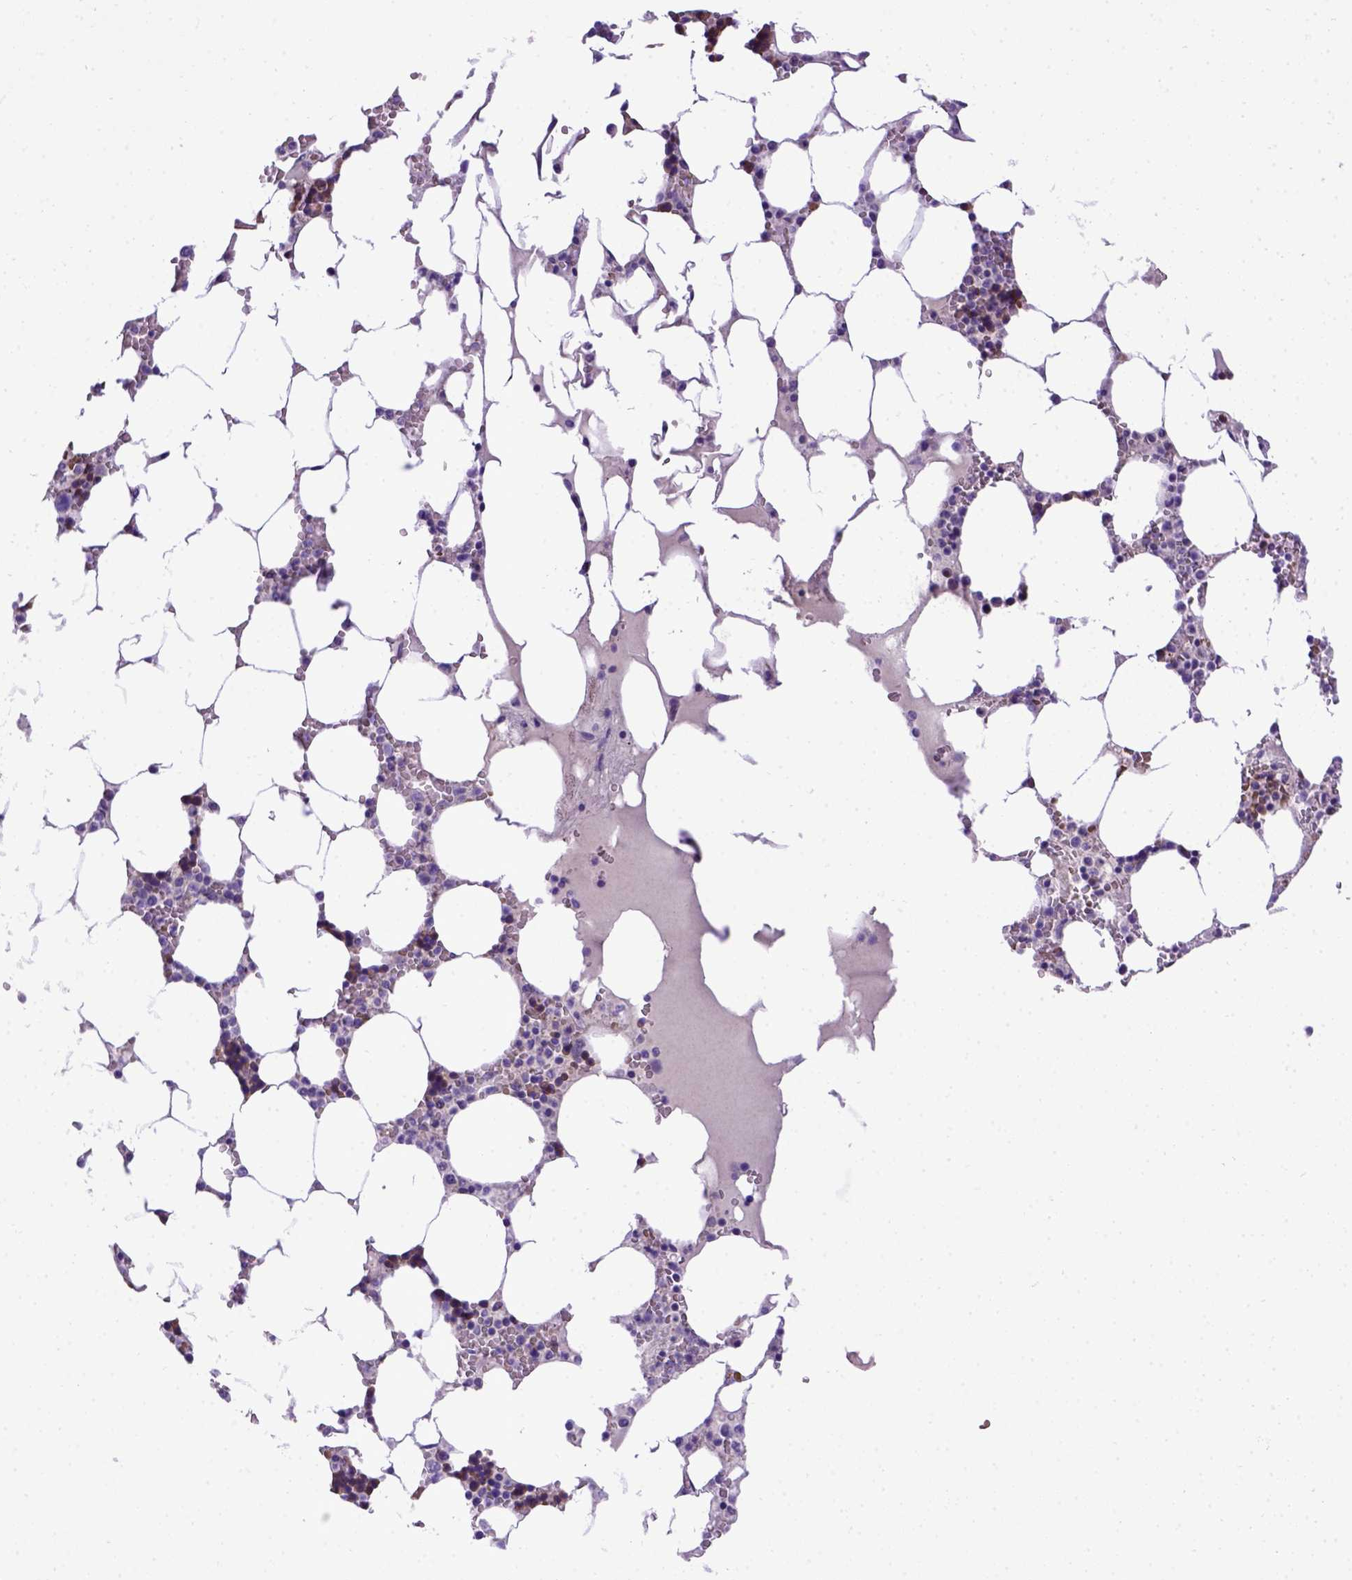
{"staining": {"intensity": "strong", "quantity": "<25%", "location": "cytoplasmic/membranous"}, "tissue": "bone marrow", "cell_type": "Hematopoietic cells", "image_type": "normal", "snomed": [{"axis": "morphology", "description": "Normal tissue, NOS"}, {"axis": "topography", "description": "Bone marrow"}], "caption": "About <25% of hematopoietic cells in unremarkable human bone marrow show strong cytoplasmic/membranous protein positivity as visualized by brown immunohistochemical staining.", "gene": "ADAM12", "patient": {"sex": "male", "age": 64}}